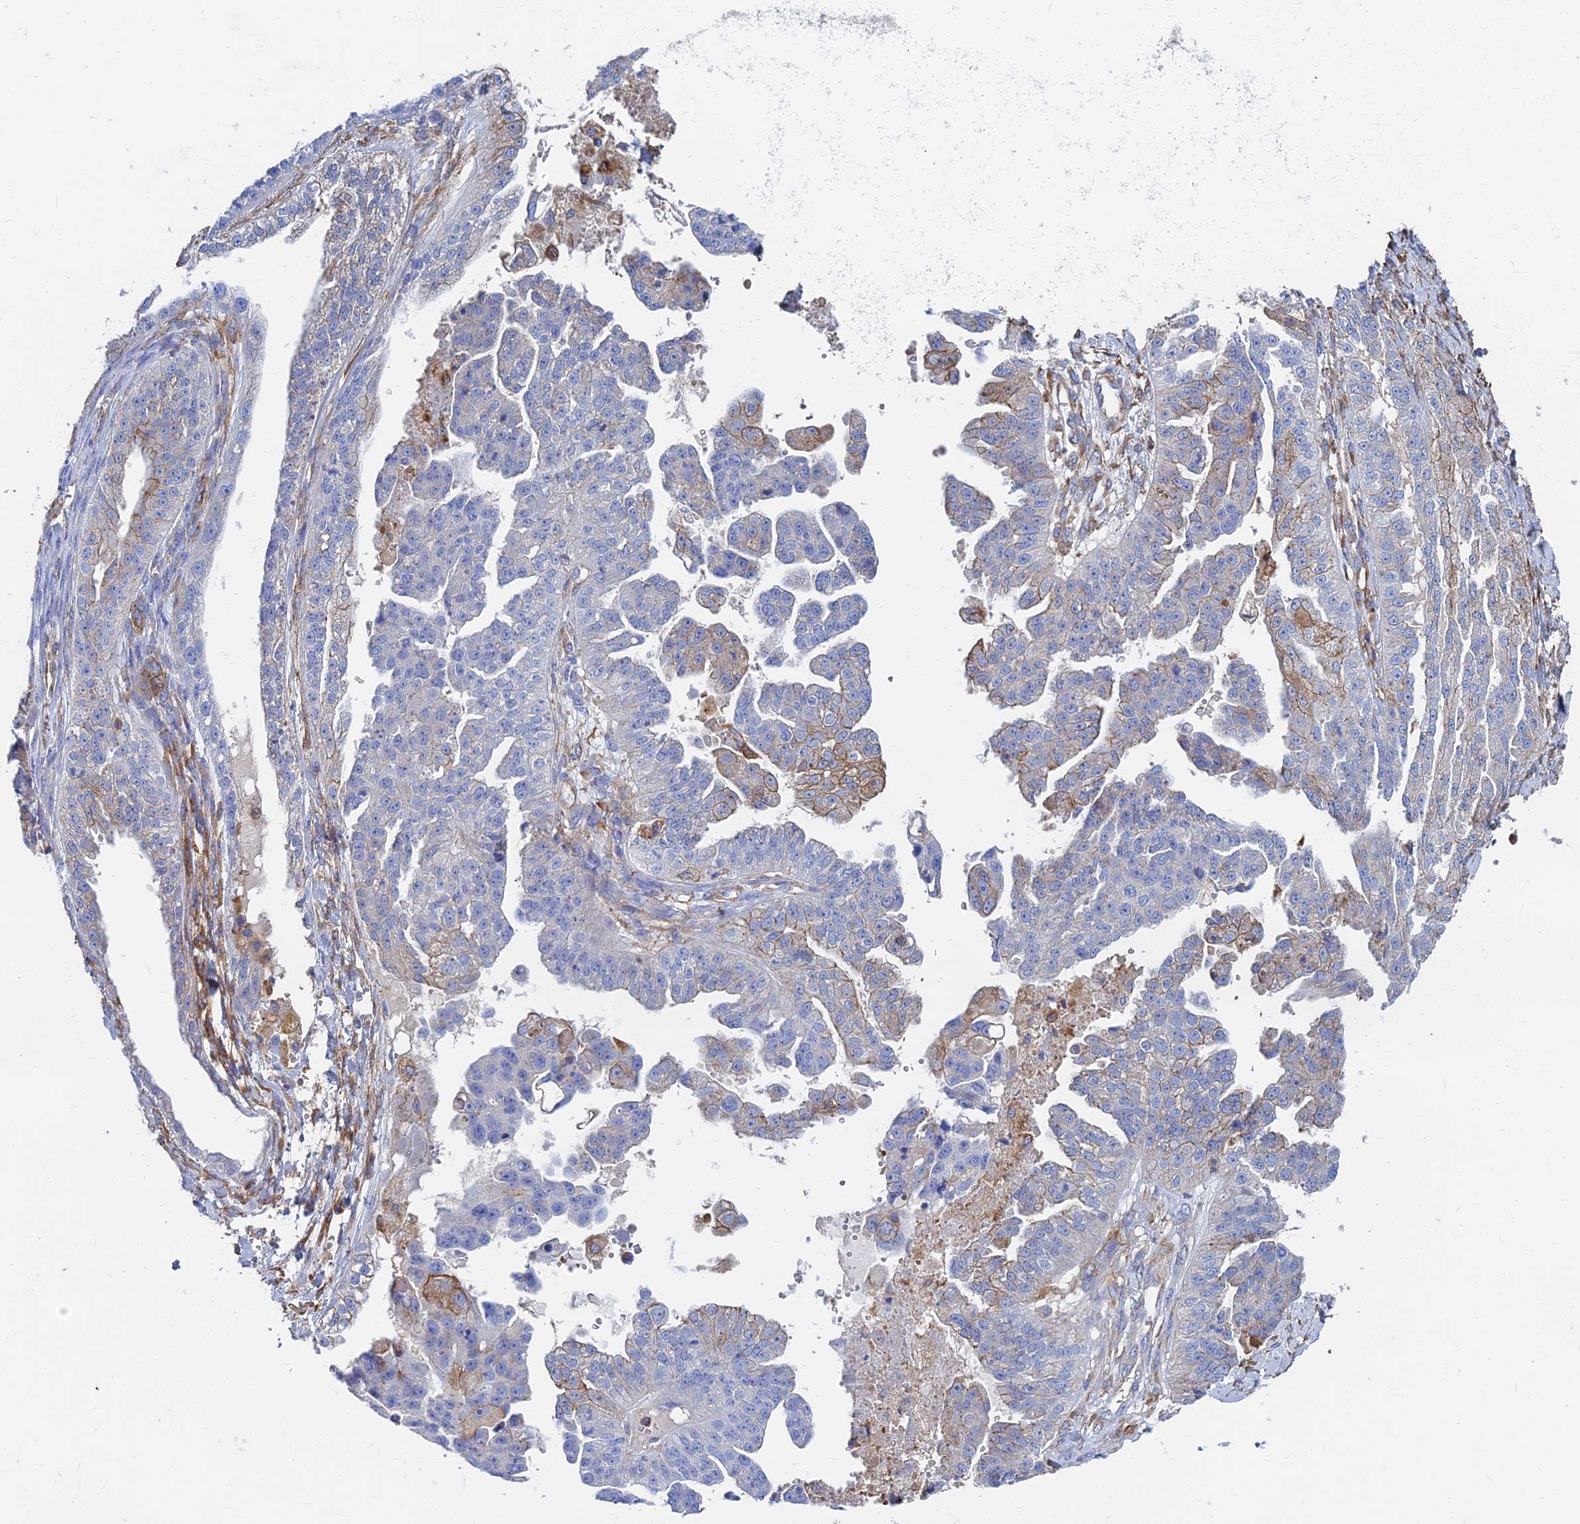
{"staining": {"intensity": "moderate", "quantity": "<25%", "location": "cytoplasmic/membranous"}, "tissue": "ovarian cancer", "cell_type": "Tumor cells", "image_type": "cancer", "snomed": [{"axis": "morphology", "description": "Cystadenocarcinoma, serous, NOS"}, {"axis": "topography", "description": "Ovary"}], "caption": "IHC staining of ovarian serous cystadenocarcinoma, which displays low levels of moderate cytoplasmic/membranous staining in approximately <25% of tumor cells indicating moderate cytoplasmic/membranous protein expression. The staining was performed using DAB (brown) for protein detection and nuclei were counterstained in hematoxylin (blue).", "gene": "GPR42", "patient": {"sex": "female", "age": 58}}